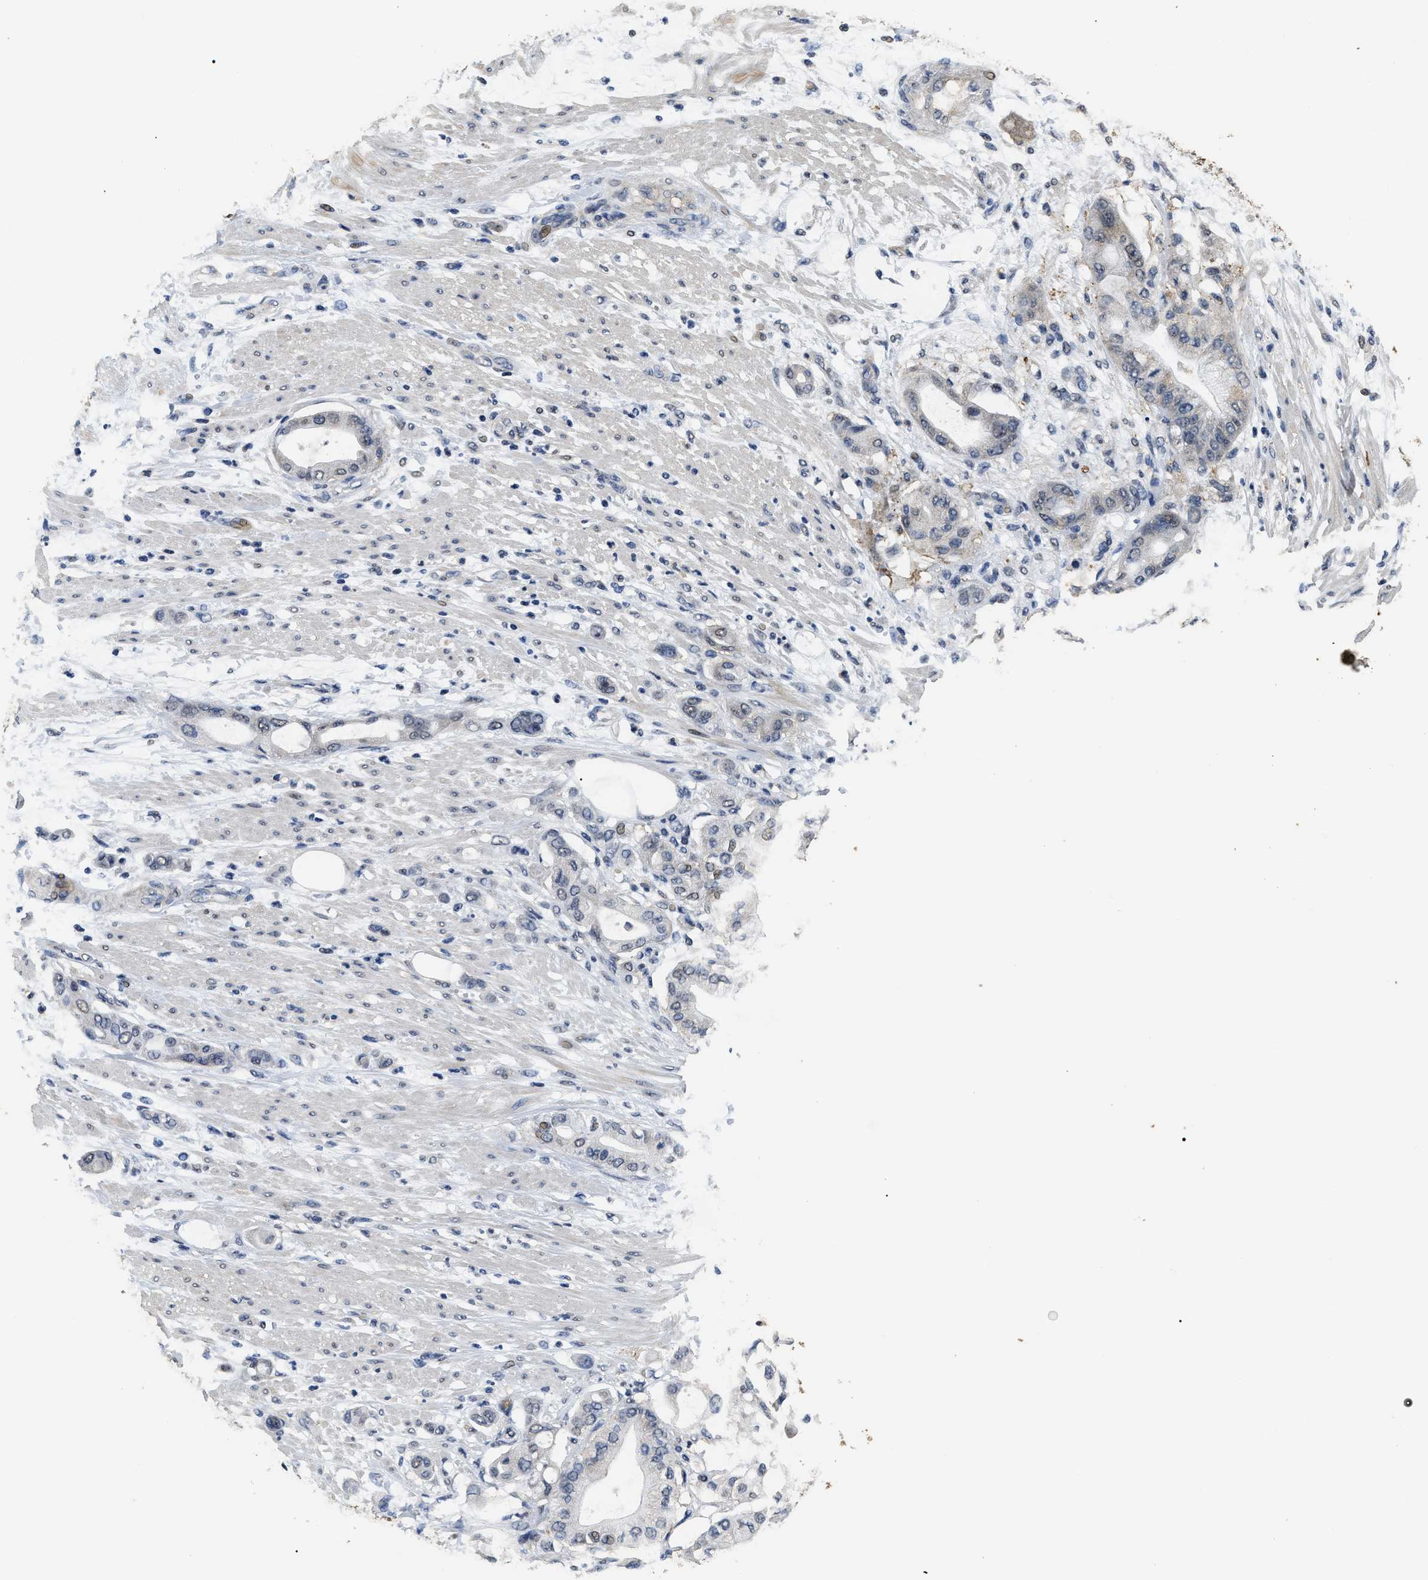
{"staining": {"intensity": "weak", "quantity": "<25%", "location": "nuclear"}, "tissue": "pancreatic cancer", "cell_type": "Tumor cells", "image_type": "cancer", "snomed": [{"axis": "morphology", "description": "Adenocarcinoma, NOS"}, {"axis": "morphology", "description": "Adenocarcinoma, metastatic, NOS"}, {"axis": "topography", "description": "Lymph node"}, {"axis": "topography", "description": "Pancreas"}, {"axis": "topography", "description": "Duodenum"}], "caption": "Pancreatic cancer was stained to show a protein in brown. There is no significant staining in tumor cells. Nuclei are stained in blue.", "gene": "PSMD8", "patient": {"sex": "female", "age": 64}}